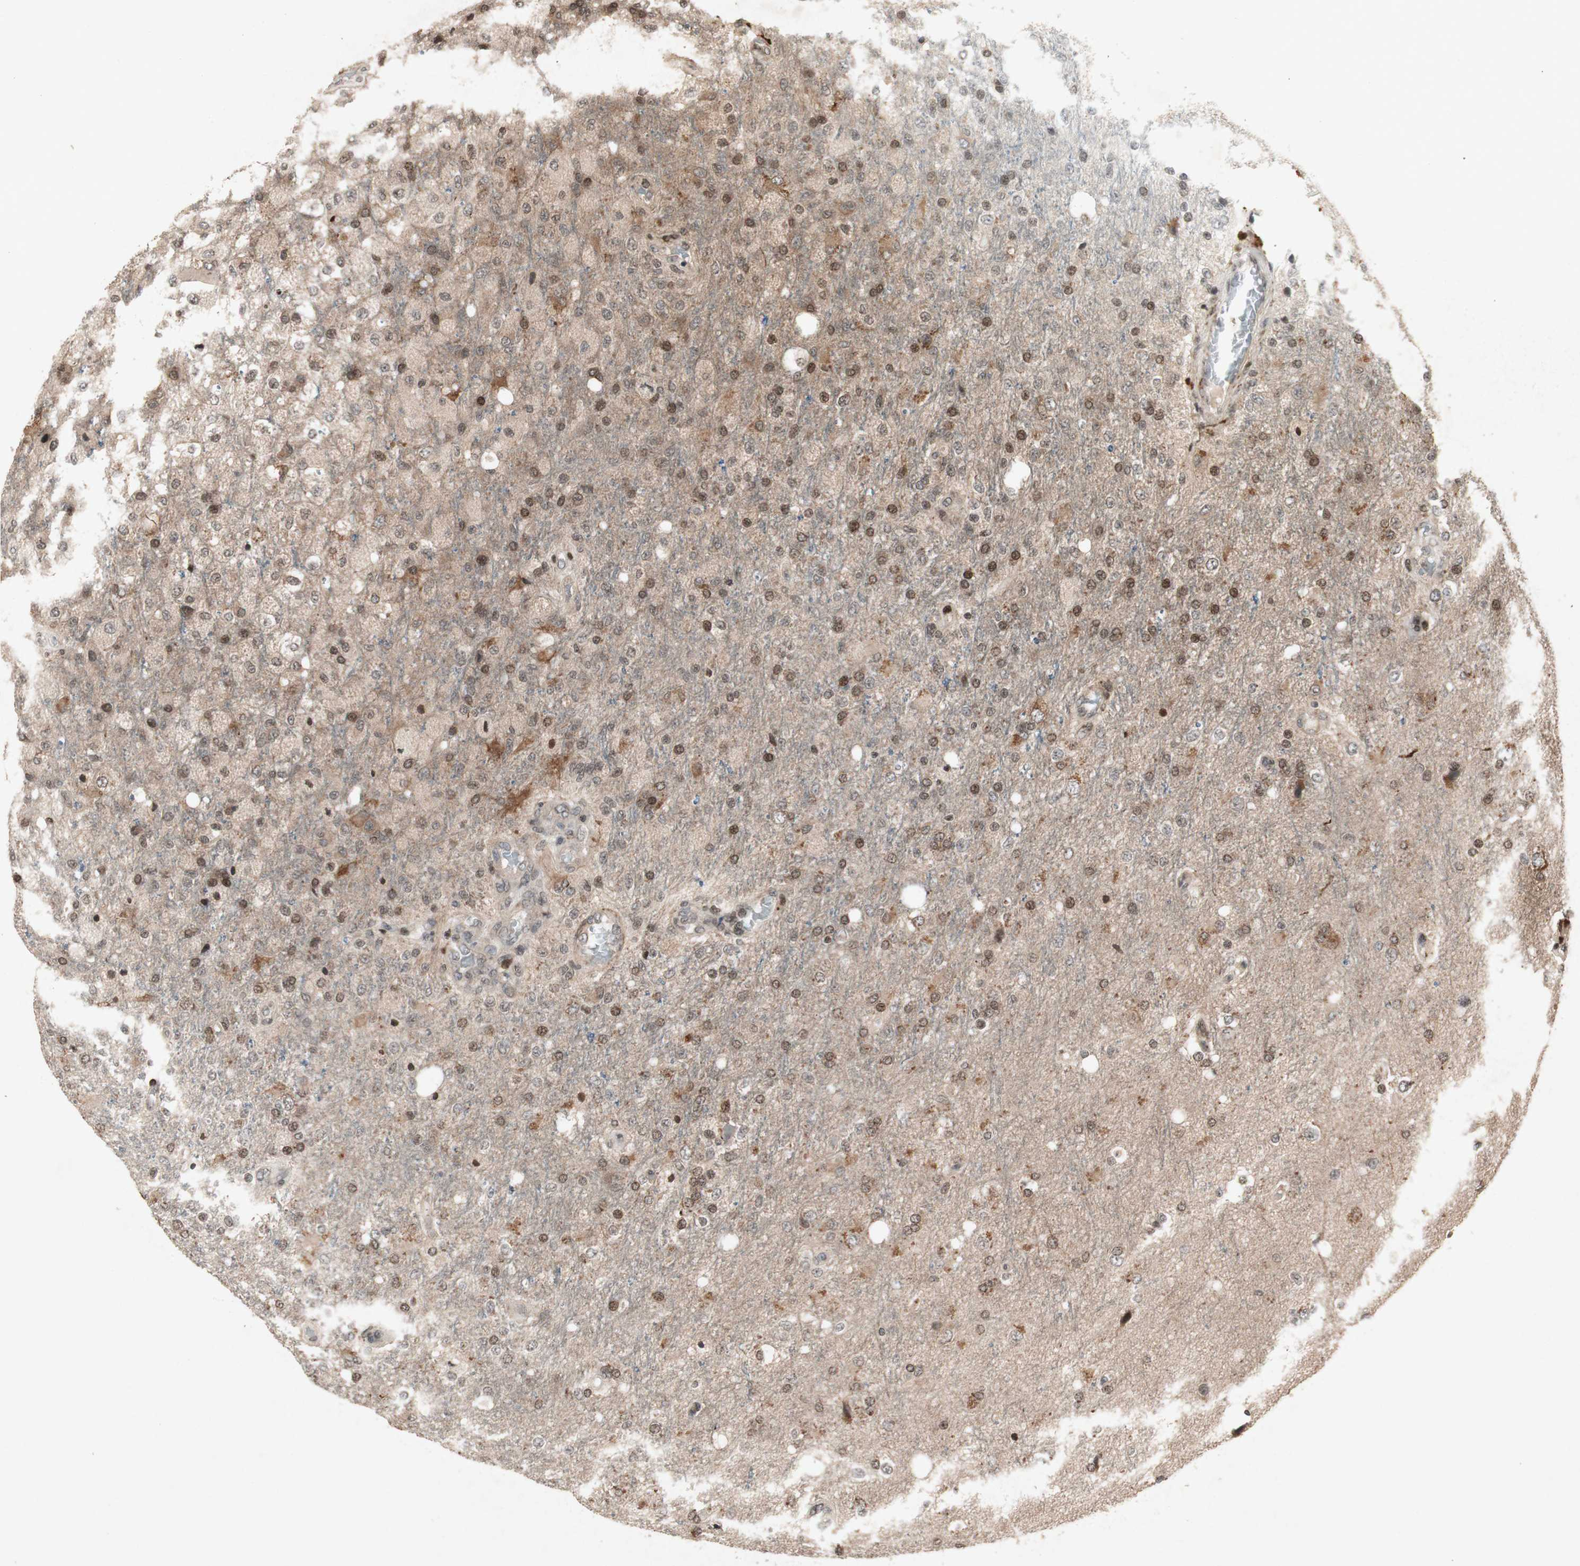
{"staining": {"intensity": "moderate", "quantity": "25%-75%", "location": "cytoplasmic/membranous"}, "tissue": "glioma", "cell_type": "Tumor cells", "image_type": "cancer", "snomed": [{"axis": "morphology", "description": "Normal tissue, NOS"}, {"axis": "morphology", "description": "Glioma, malignant, High grade"}, {"axis": "topography", "description": "Cerebral cortex"}], "caption": "Protein staining of high-grade glioma (malignant) tissue demonstrates moderate cytoplasmic/membranous positivity in about 25%-75% of tumor cells.", "gene": "PLXNA1", "patient": {"sex": "male", "age": 77}}